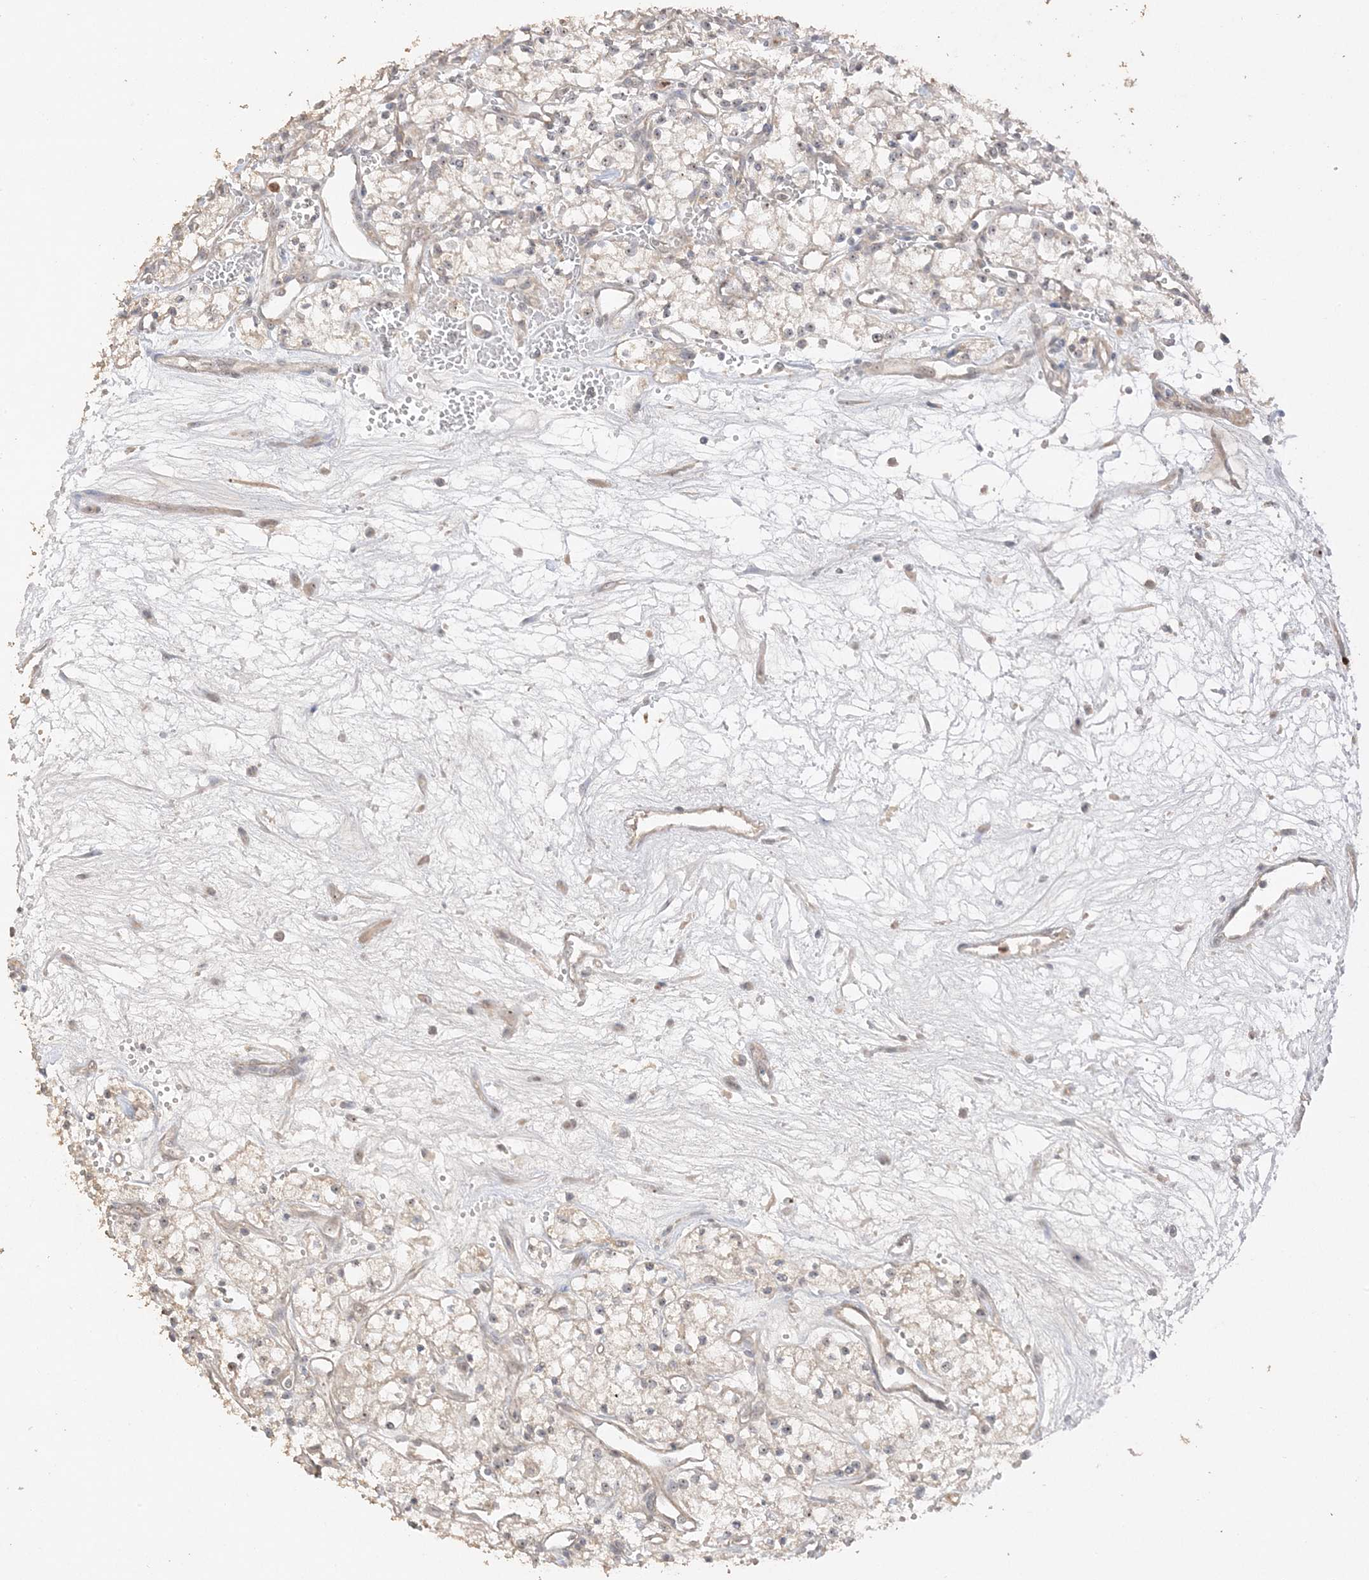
{"staining": {"intensity": "weak", "quantity": "<25%", "location": "nuclear"}, "tissue": "renal cancer", "cell_type": "Tumor cells", "image_type": "cancer", "snomed": [{"axis": "morphology", "description": "Adenocarcinoma, NOS"}, {"axis": "topography", "description": "Kidney"}], "caption": "An image of human renal cancer (adenocarcinoma) is negative for staining in tumor cells.", "gene": "DDX18", "patient": {"sex": "male", "age": 59}}